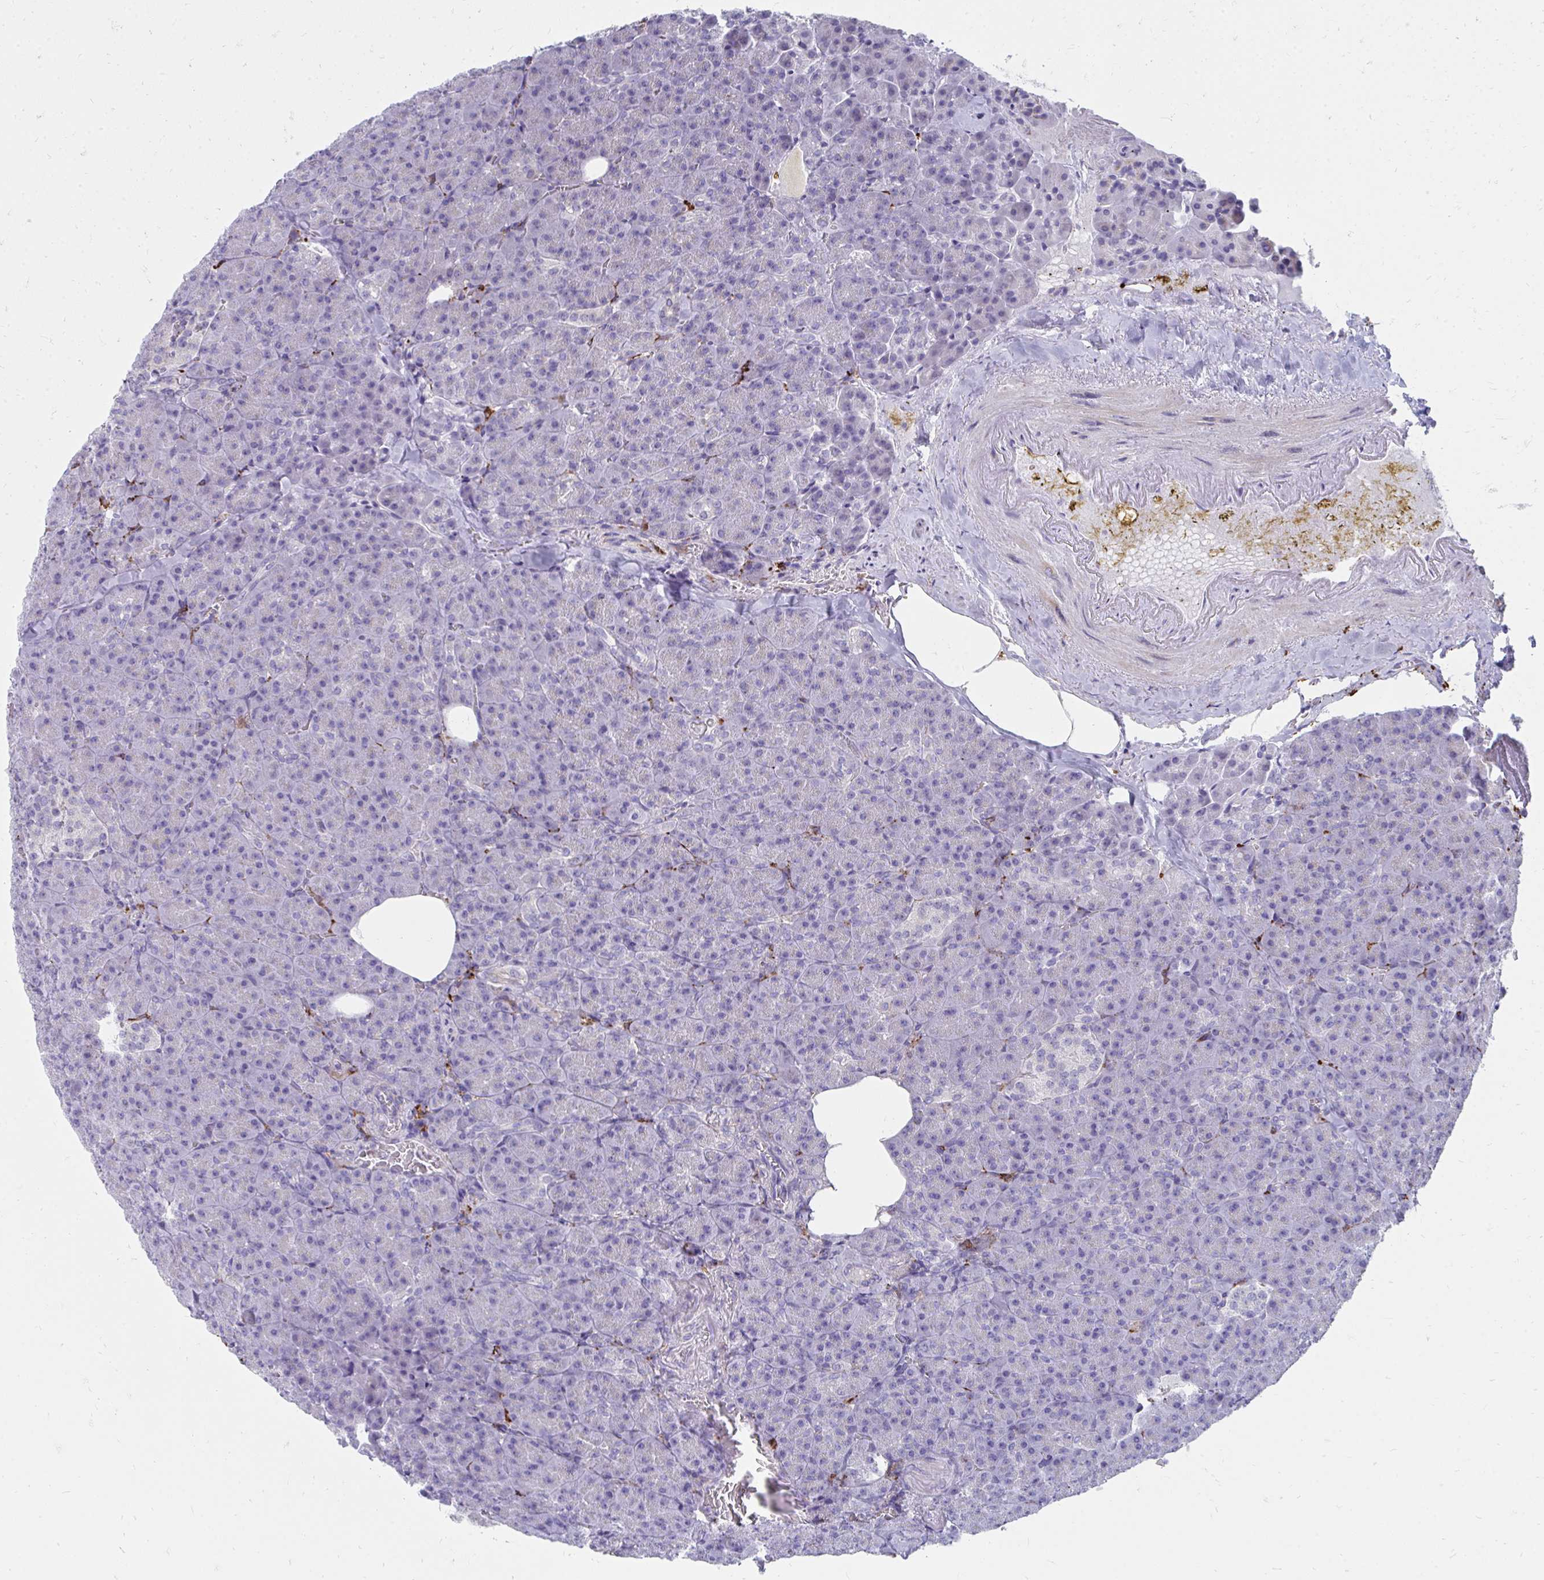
{"staining": {"intensity": "negative", "quantity": "none", "location": "none"}, "tissue": "pancreas", "cell_type": "Exocrine glandular cells", "image_type": "normal", "snomed": [{"axis": "morphology", "description": "Normal tissue, NOS"}, {"axis": "topography", "description": "Pancreas"}], "caption": "Immunohistochemical staining of benign pancreas exhibits no significant expression in exocrine glandular cells. (Stains: DAB immunohistochemistry with hematoxylin counter stain, Microscopy: brightfield microscopy at high magnification).", "gene": "CD163", "patient": {"sex": "female", "age": 74}}